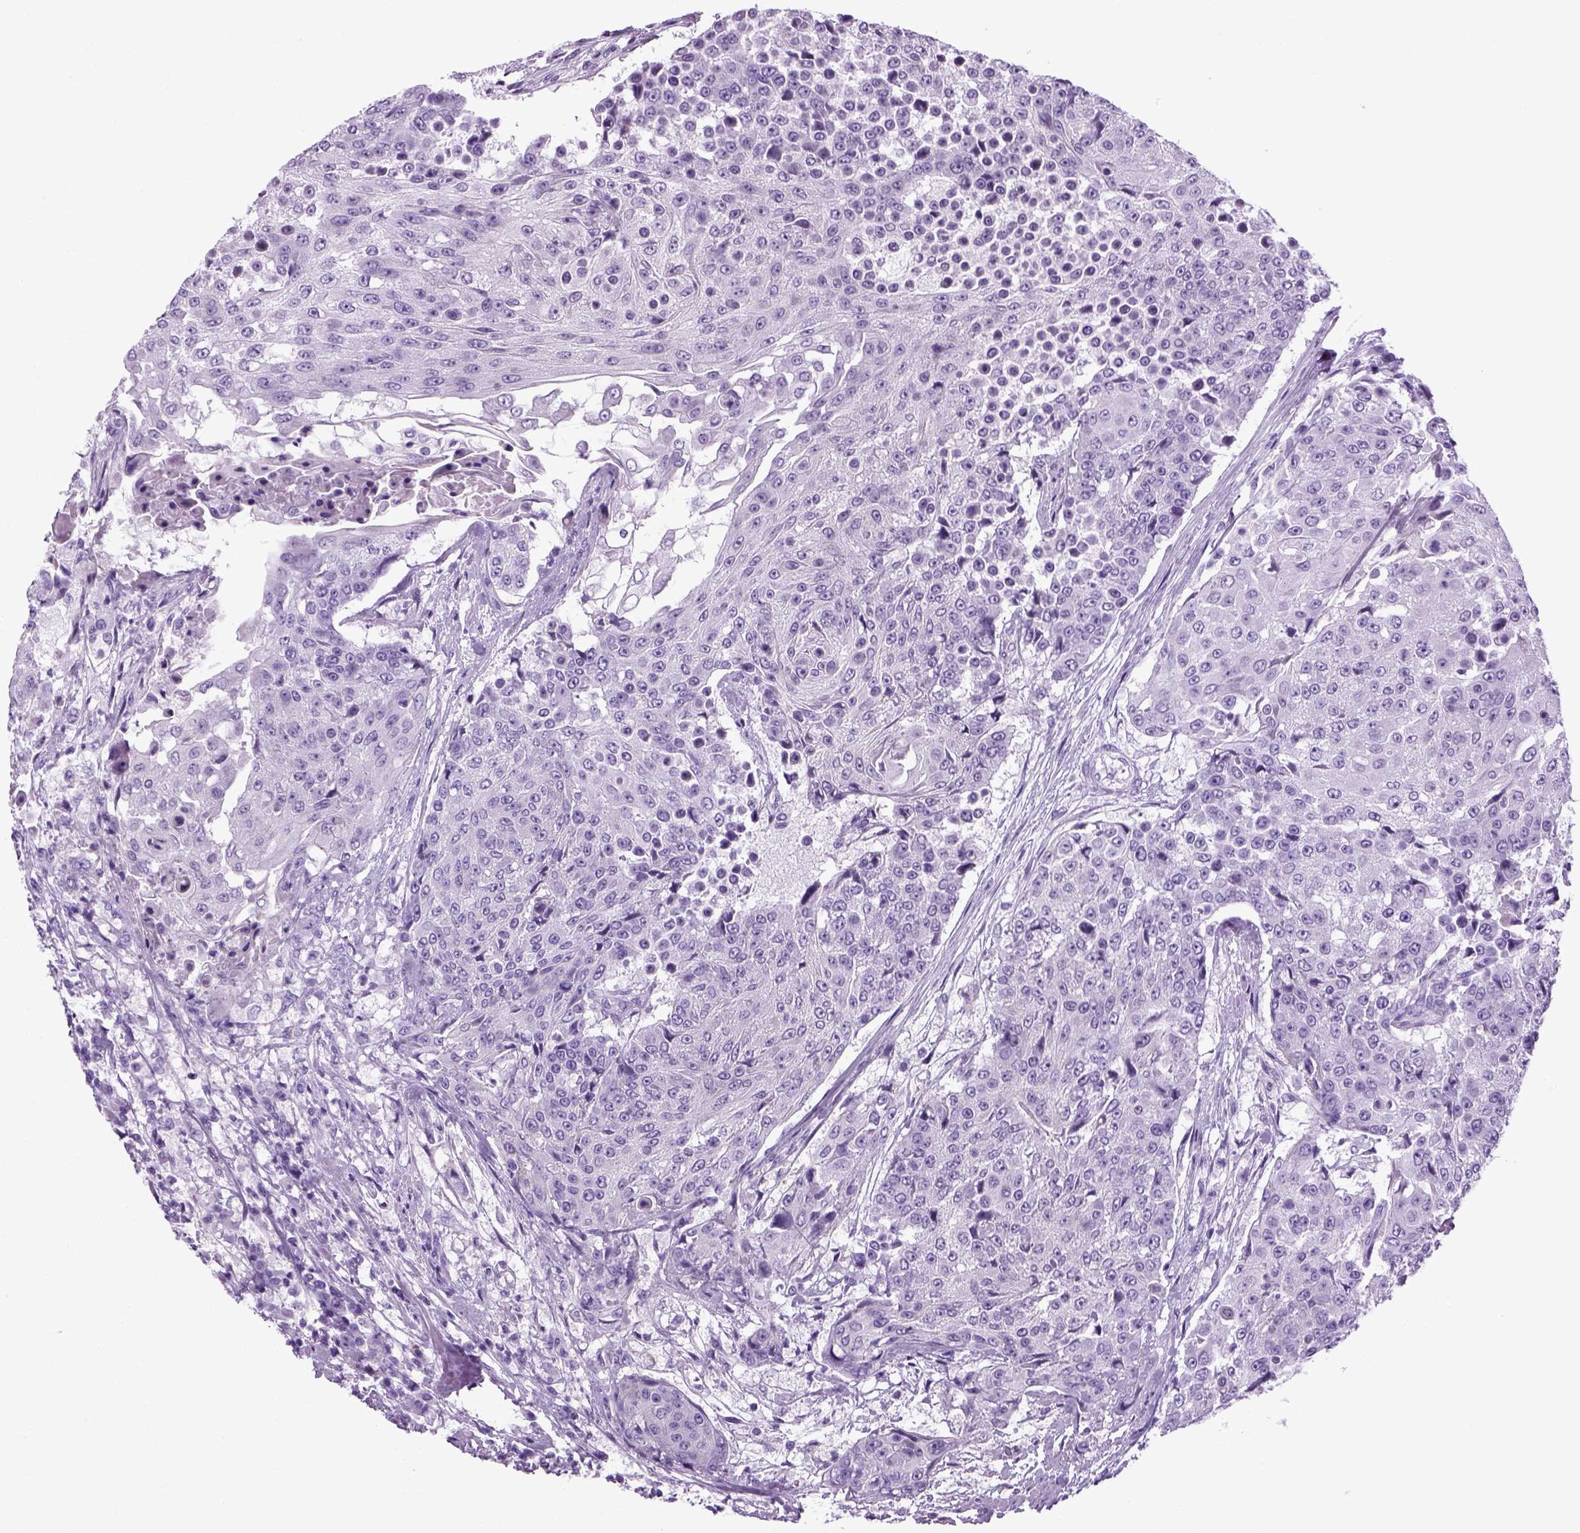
{"staining": {"intensity": "negative", "quantity": "none", "location": "none"}, "tissue": "urothelial cancer", "cell_type": "Tumor cells", "image_type": "cancer", "snomed": [{"axis": "morphology", "description": "Urothelial carcinoma, High grade"}, {"axis": "topography", "description": "Urinary bladder"}], "caption": "Immunohistochemistry (IHC) photomicrograph of urothelial cancer stained for a protein (brown), which exhibits no expression in tumor cells. (Stains: DAB immunohistochemistry with hematoxylin counter stain, Microscopy: brightfield microscopy at high magnification).", "gene": "HMCN2", "patient": {"sex": "female", "age": 63}}